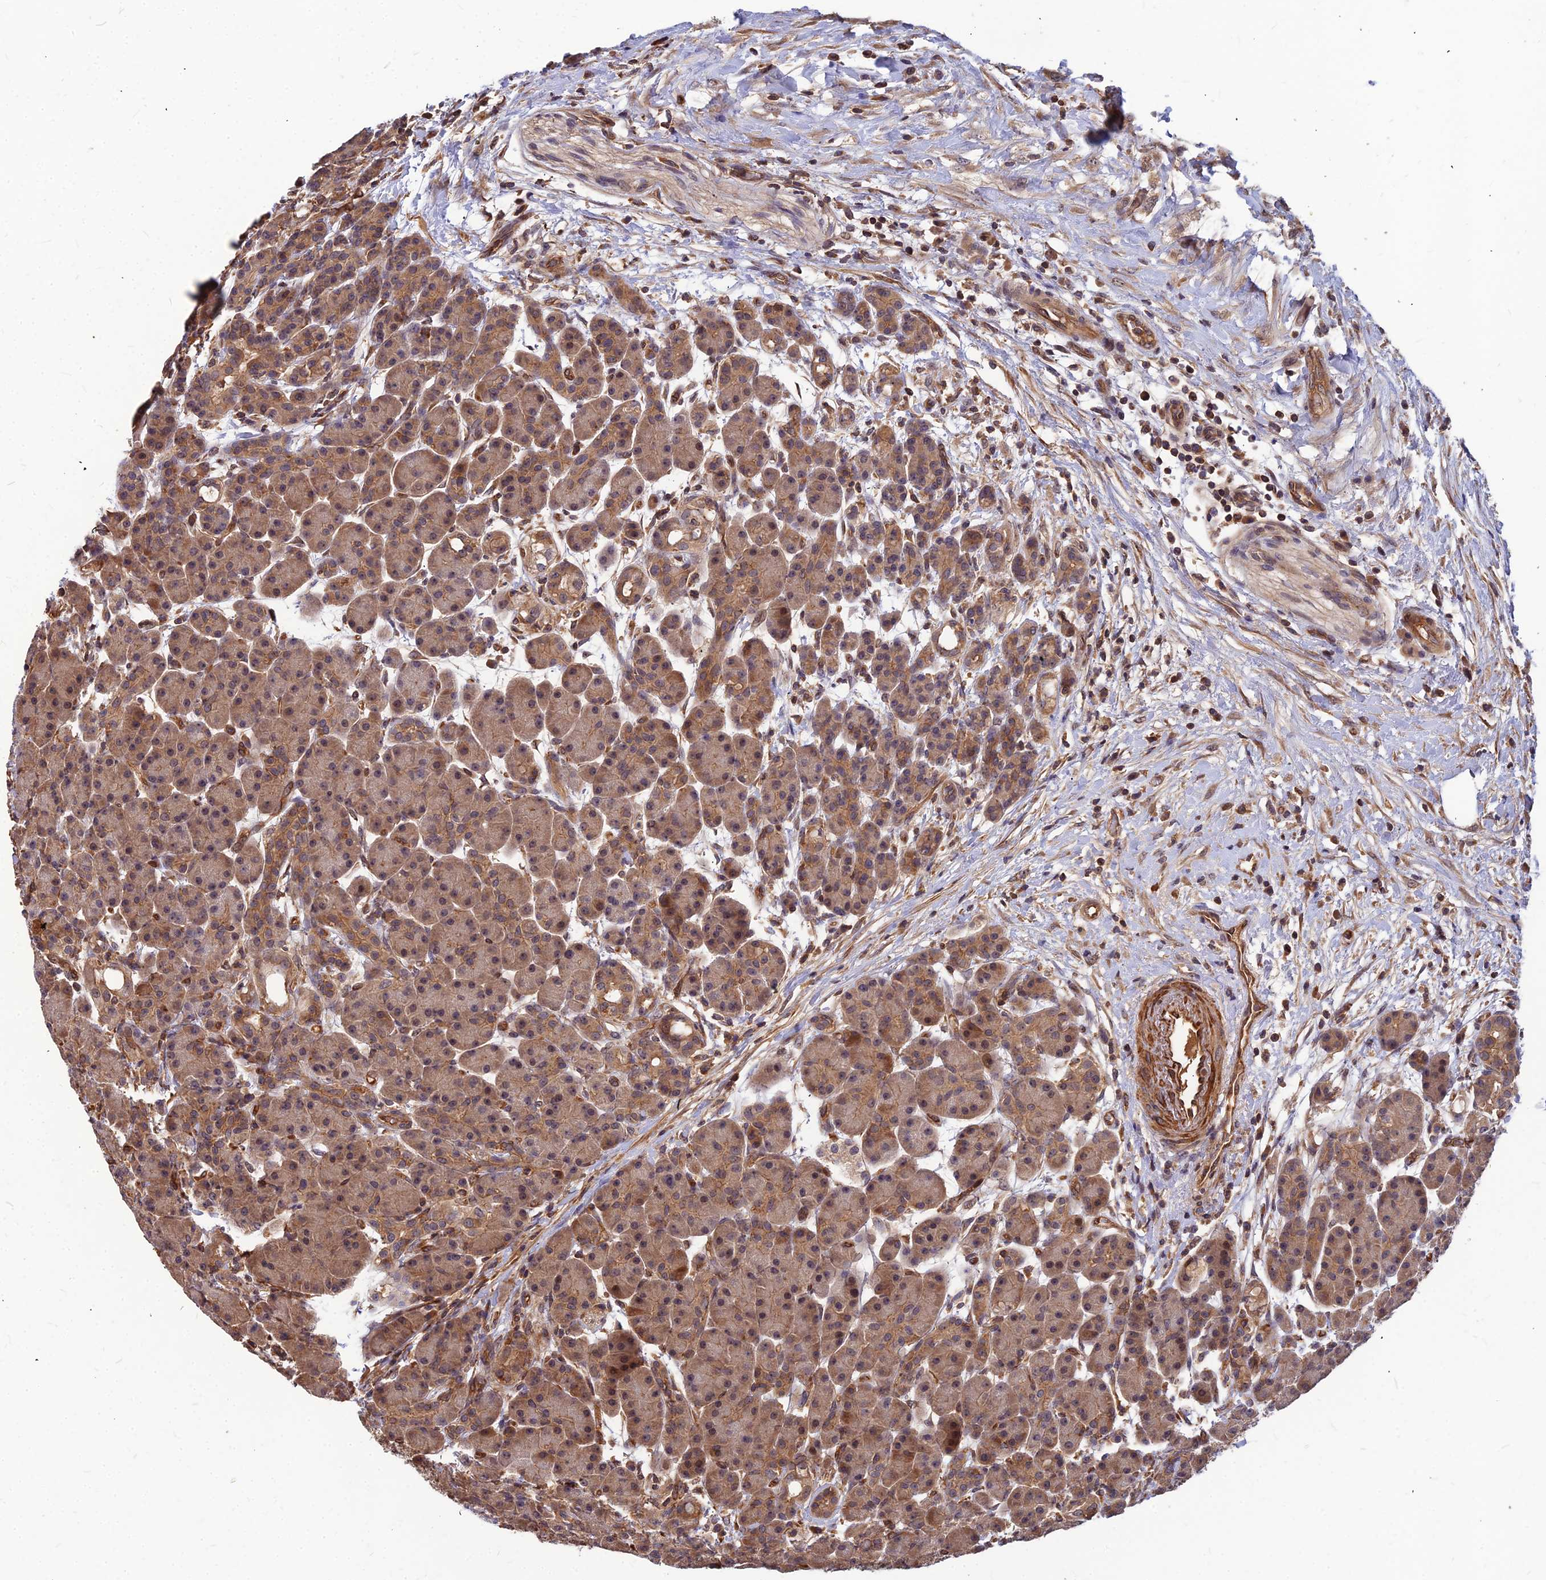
{"staining": {"intensity": "moderate", "quantity": ">75%", "location": "cytoplasmic/membranous"}, "tissue": "pancreas", "cell_type": "Exocrine glandular cells", "image_type": "normal", "snomed": [{"axis": "morphology", "description": "Normal tissue, NOS"}, {"axis": "topography", "description": "Pancreas"}], "caption": "This histopathology image shows immunohistochemistry staining of normal human pancreas, with medium moderate cytoplasmic/membranous positivity in about >75% of exocrine glandular cells.", "gene": "ZNF467", "patient": {"sex": "male", "age": 63}}